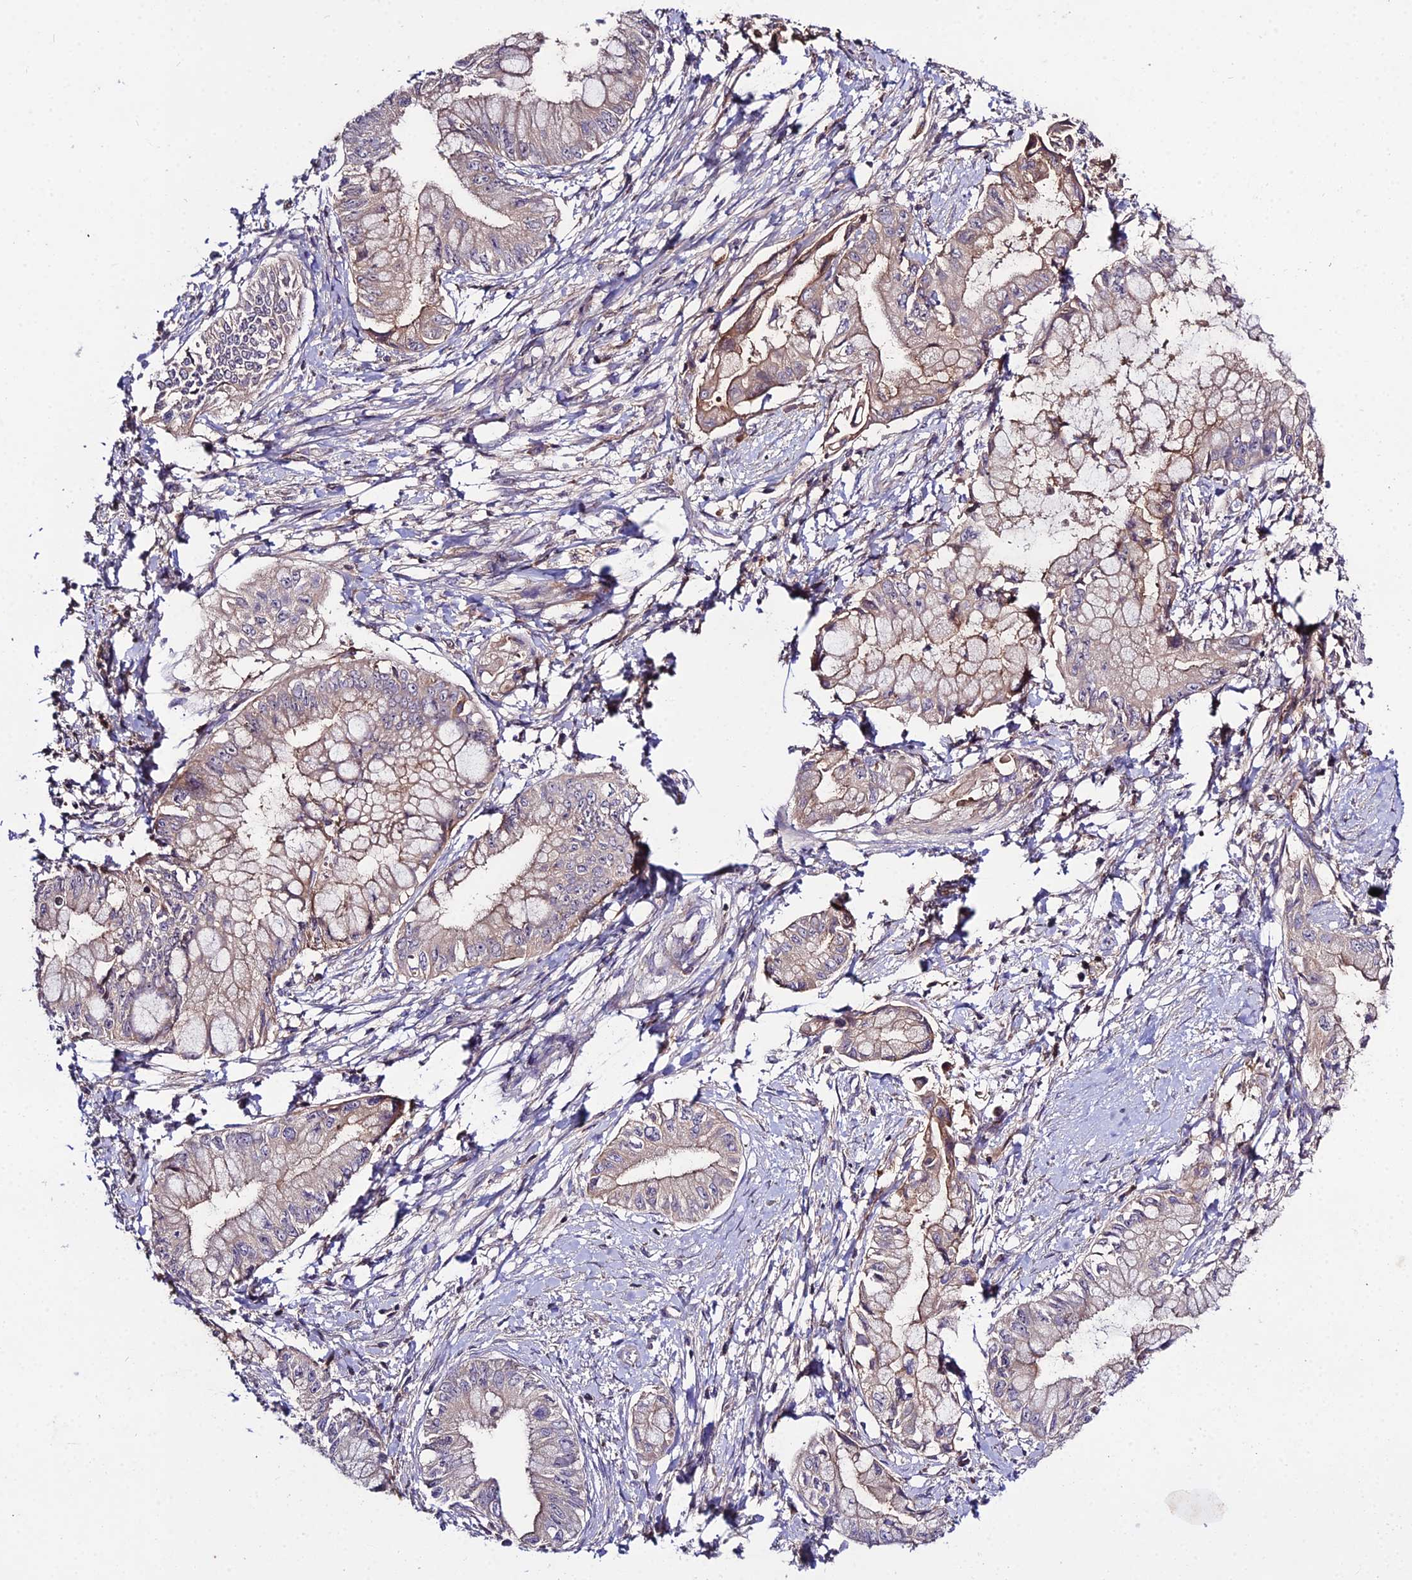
{"staining": {"intensity": "weak", "quantity": "25%-75%", "location": "cytoplasmic/membranous"}, "tissue": "pancreatic cancer", "cell_type": "Tumor cells", "image_type": "cancer", "snomed": [{"axis": "morphology", "description": "Adenocarcinoma, NOS"}, {"axis": "topography", "description": "Pancreas"}], "caption": "The immunohistochemical stain labels weak cytoplasmic/membranous staining in tumor cells of pancreatic cancer tissue. Ihc stains the protein in brown and the nuclei are stained blue.", "gene": "EID2", "patient": {"sex": "male", "age": 48}}